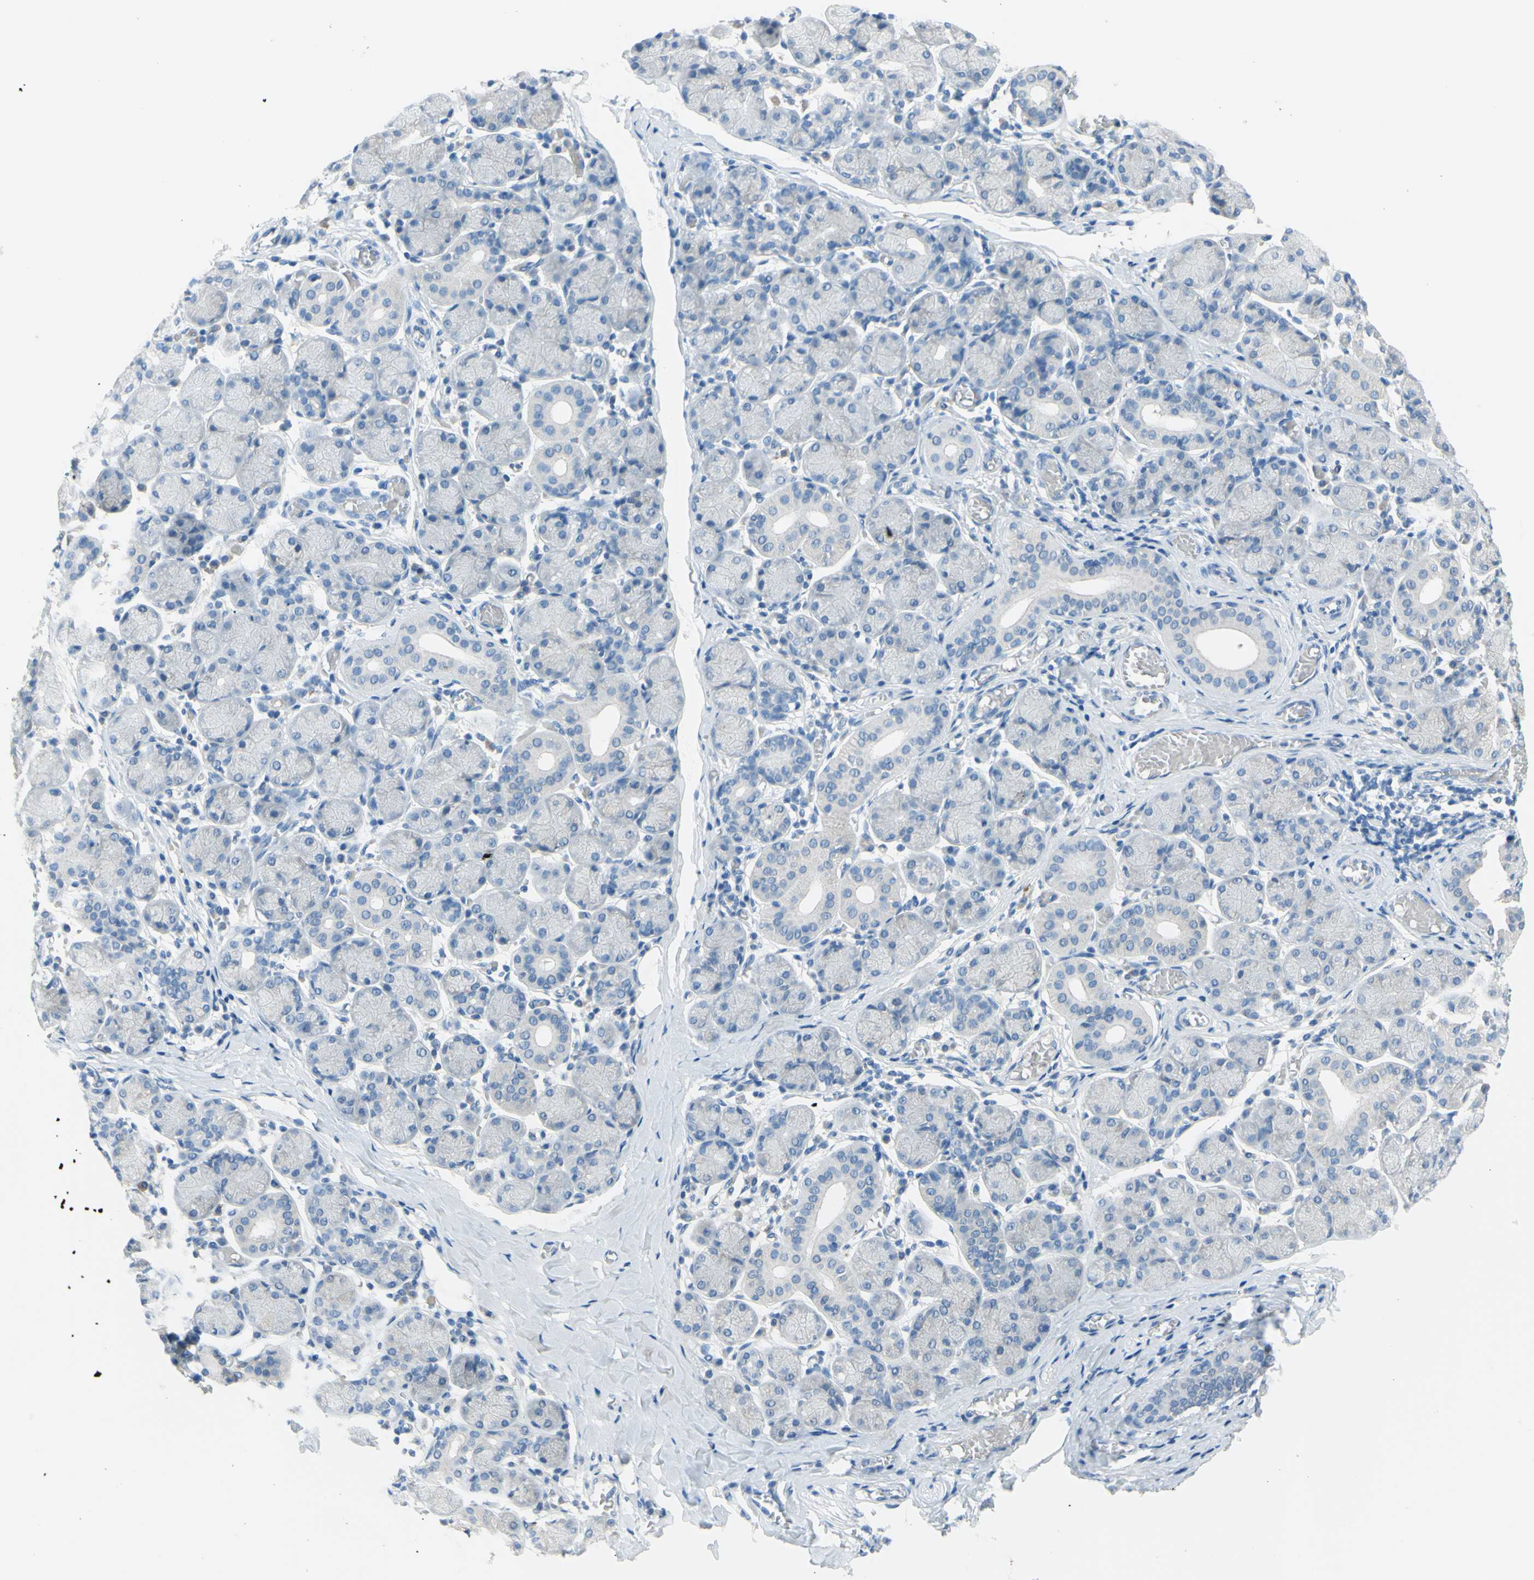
{"staining": {"intensity": "negative", "quantity": "none", "location": "none"}, "tissue": "salivary gland", "cell_type": "Glandular cells", "image_type": "normal", "snomed": [{"axis": "morphology", "description": "Normal tissue, NOS"}, {"axis": "topography", "description": "Salivary gland"}], "caption": "This micrograph is of benign salivary gland stained with IHC to label a protein in brown with the nuclei are counter-stained blue. There is no expression in glandular cells.", "gene": "DCT", "patient": {"sex": "female", "age": 24}}